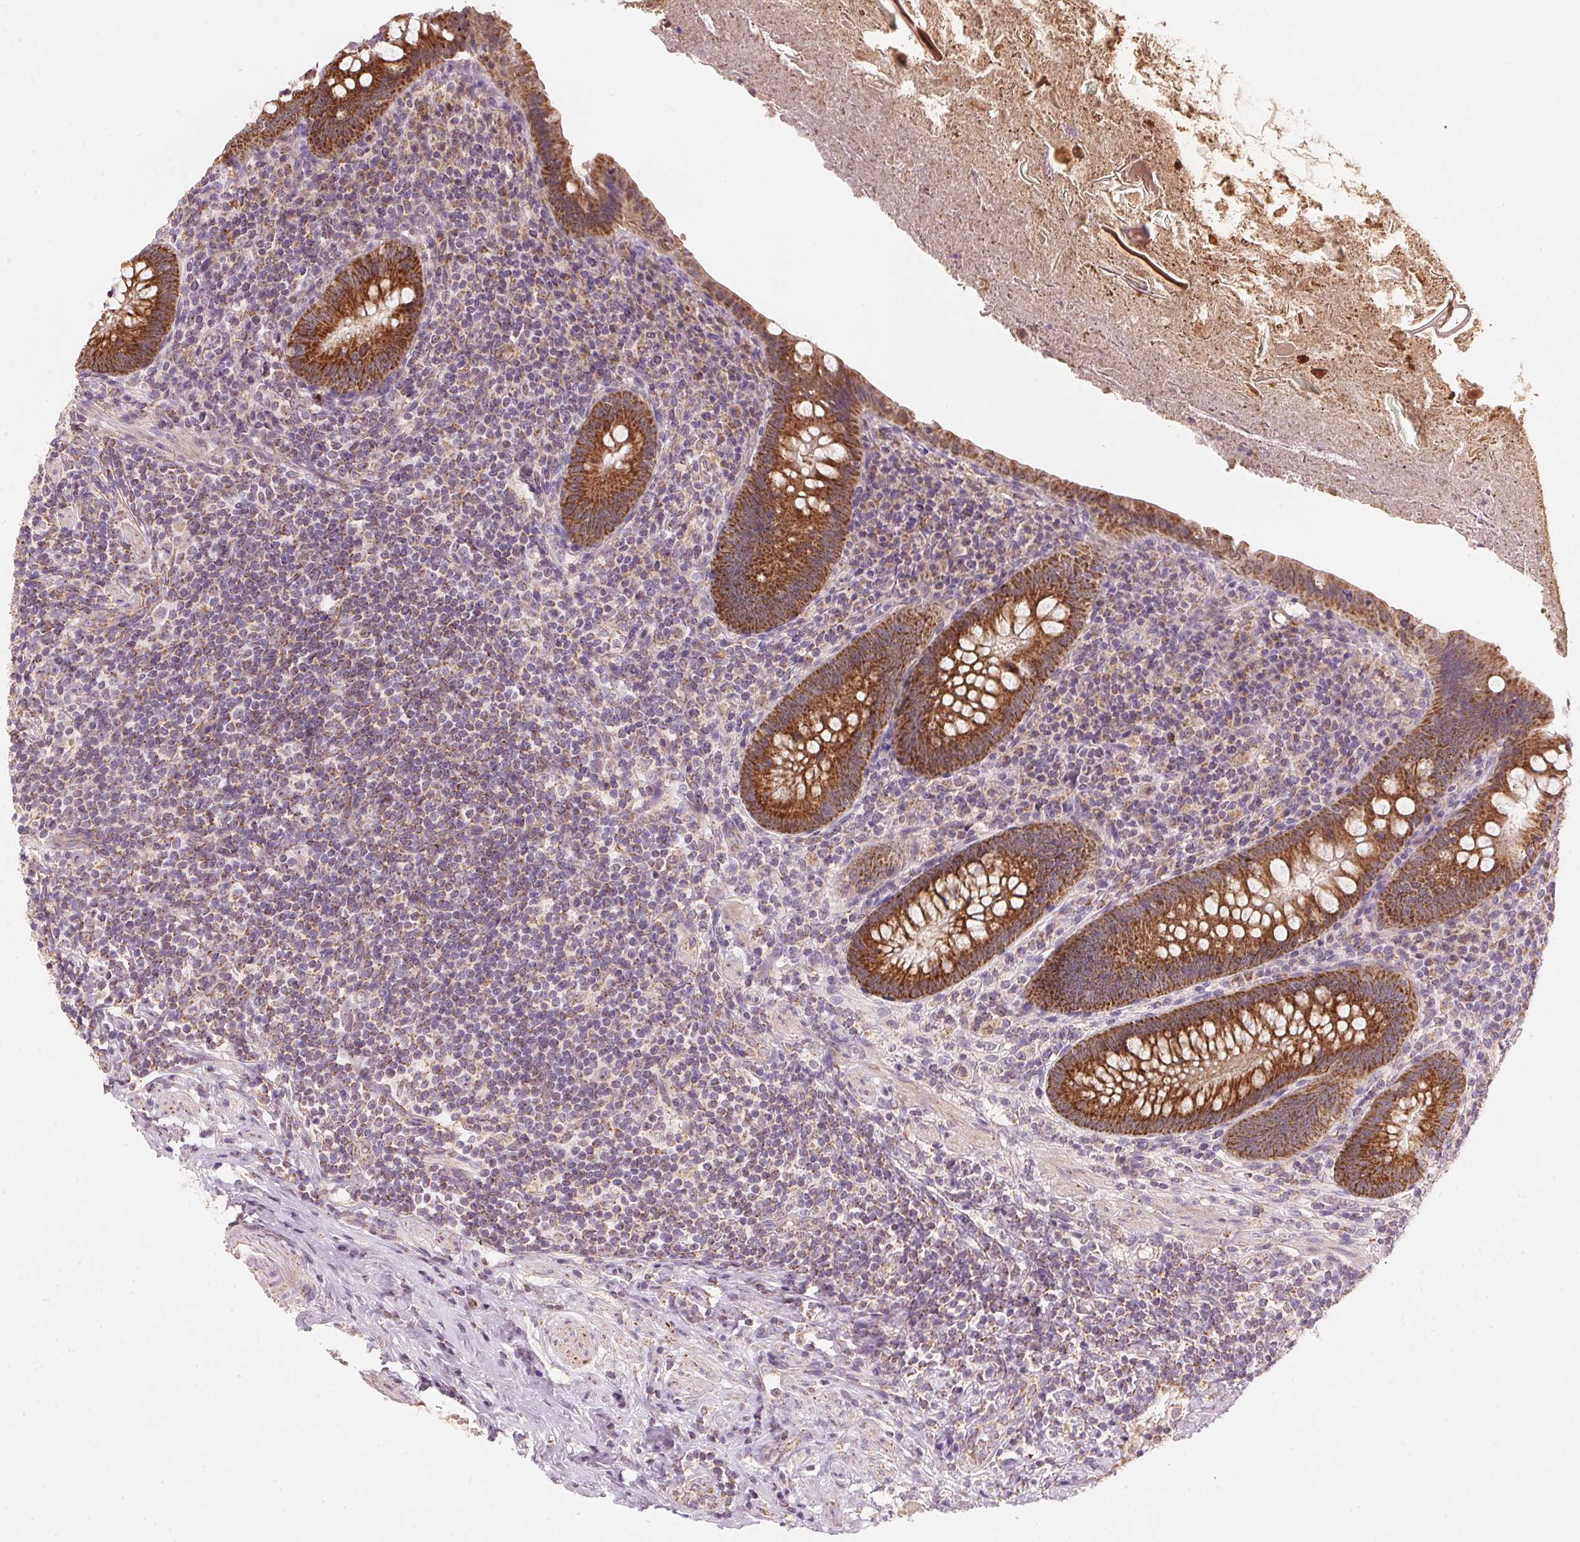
{"staining": {"intensity": "strong", "quantity": ">75%", "location": "cytoplasmic/membranous"}, "tissue": "appendix", "cell_type": "Glandular cells", "image_type": "normal", "snomed": [{"axis": "morphology", "description": "Normal tissue, NOS"}, {"axis": "topography", "description": "Appendix"}], "caption": "A photomicrograph showing strong cytoplasmic/membranous staining in approximately >75% of glandular cells in normal appendix, as visualized by brown immunohistochemical staining.", "gene": "COQ7", "patient": {"sex": "male", "age": 47}}